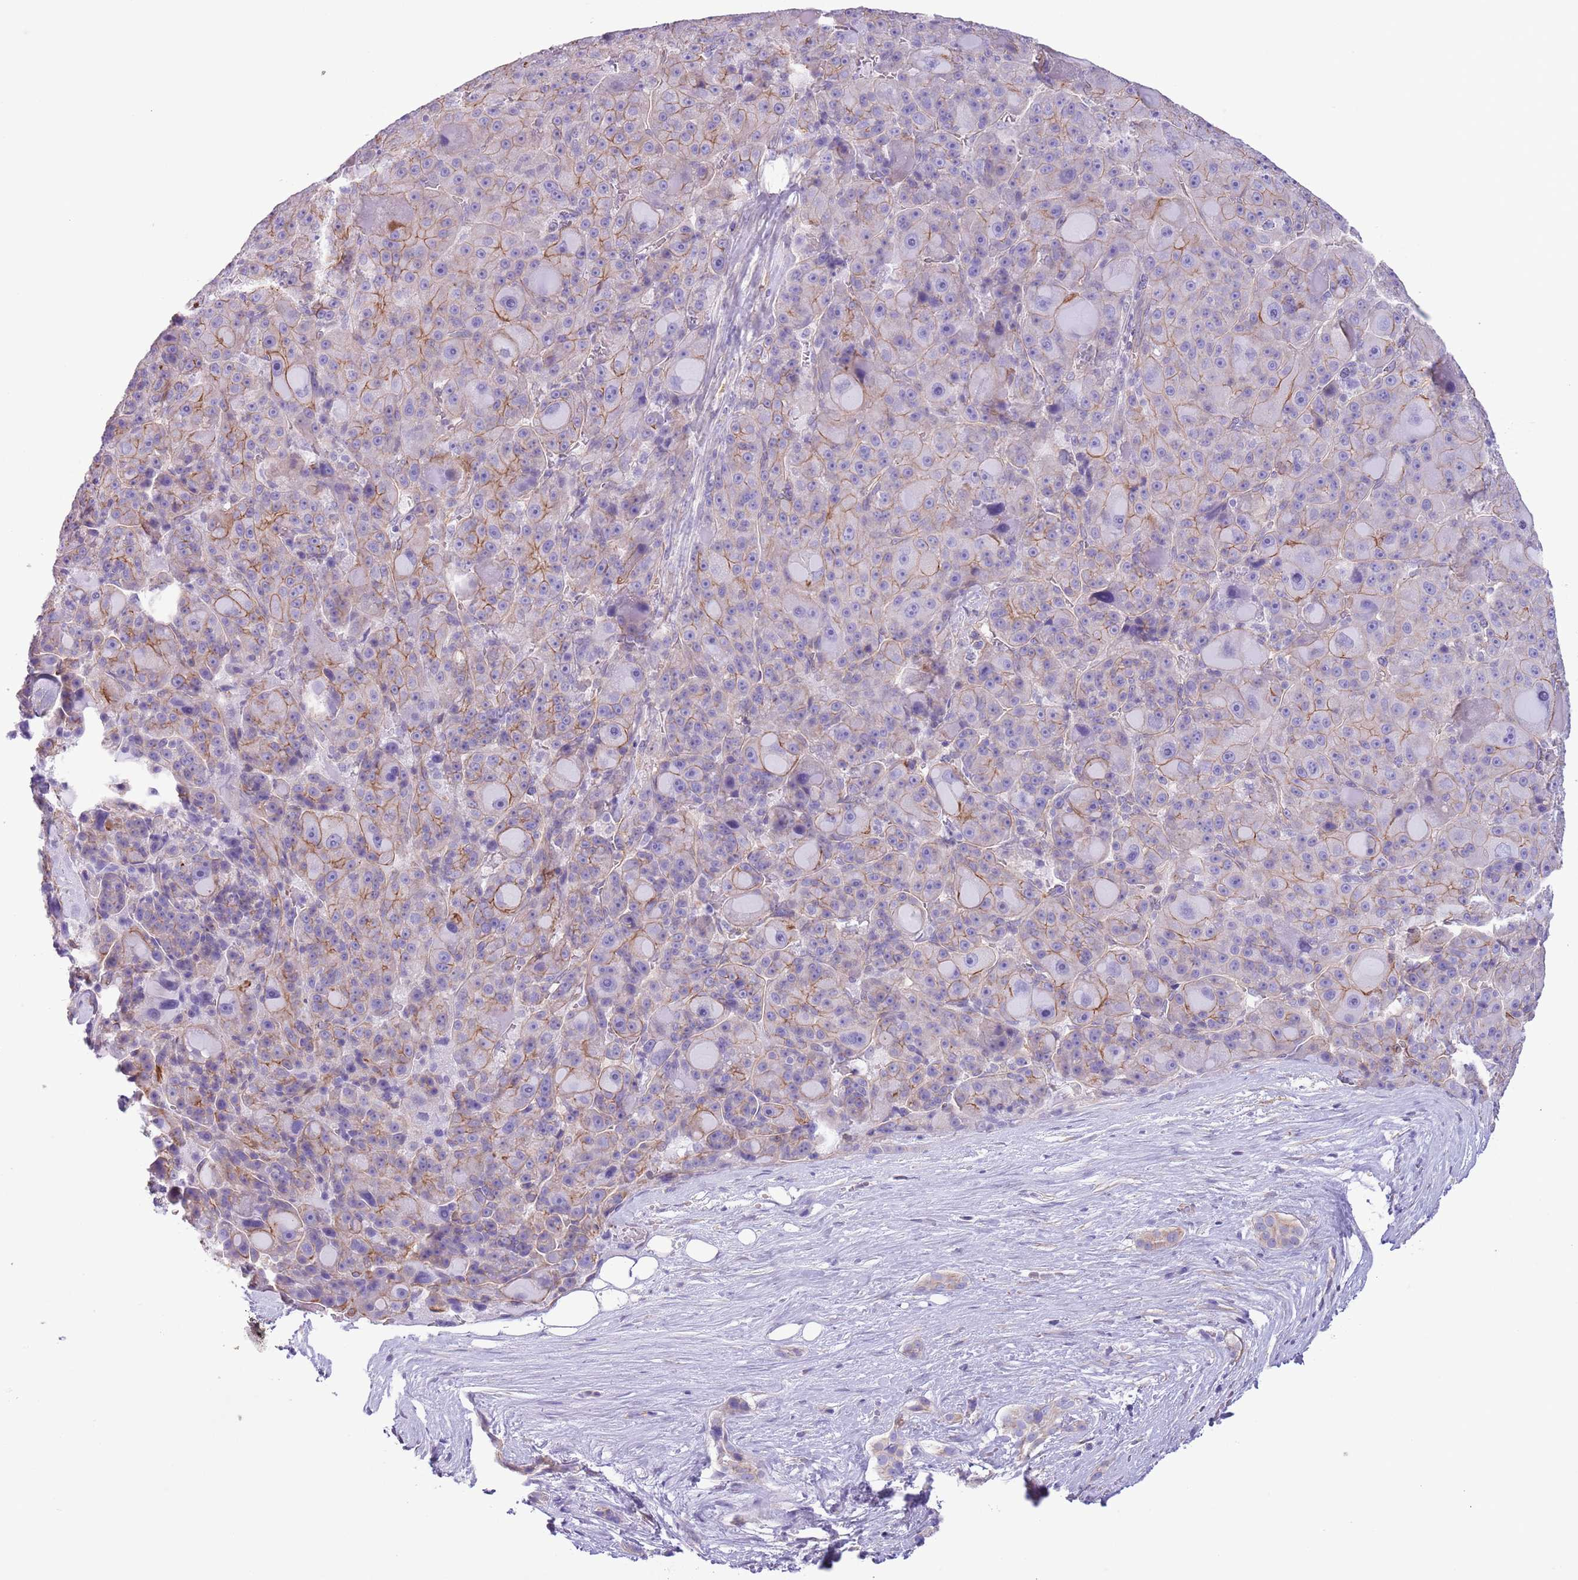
{"staining": {"intensity": "moderate", "quantity": "25%-75%", "location": "cytoplasmic/membranous"}, "tissue": "liver cancer", "cell_type": "Tumor cells", "image_type": "cancer", "snomed": [{"axis": "morphology", "description": "Carcinoma, Hepatocellular, NOS"}, {"axis": "topography", "description": "Liver"}], "caption": "Hepatocellular carcinoma (liver) stained with a protein marker demonstrates moderate staining in tumor cells.", "gene": "RBP3", "patient": {"sex": "male", "age": 76}}